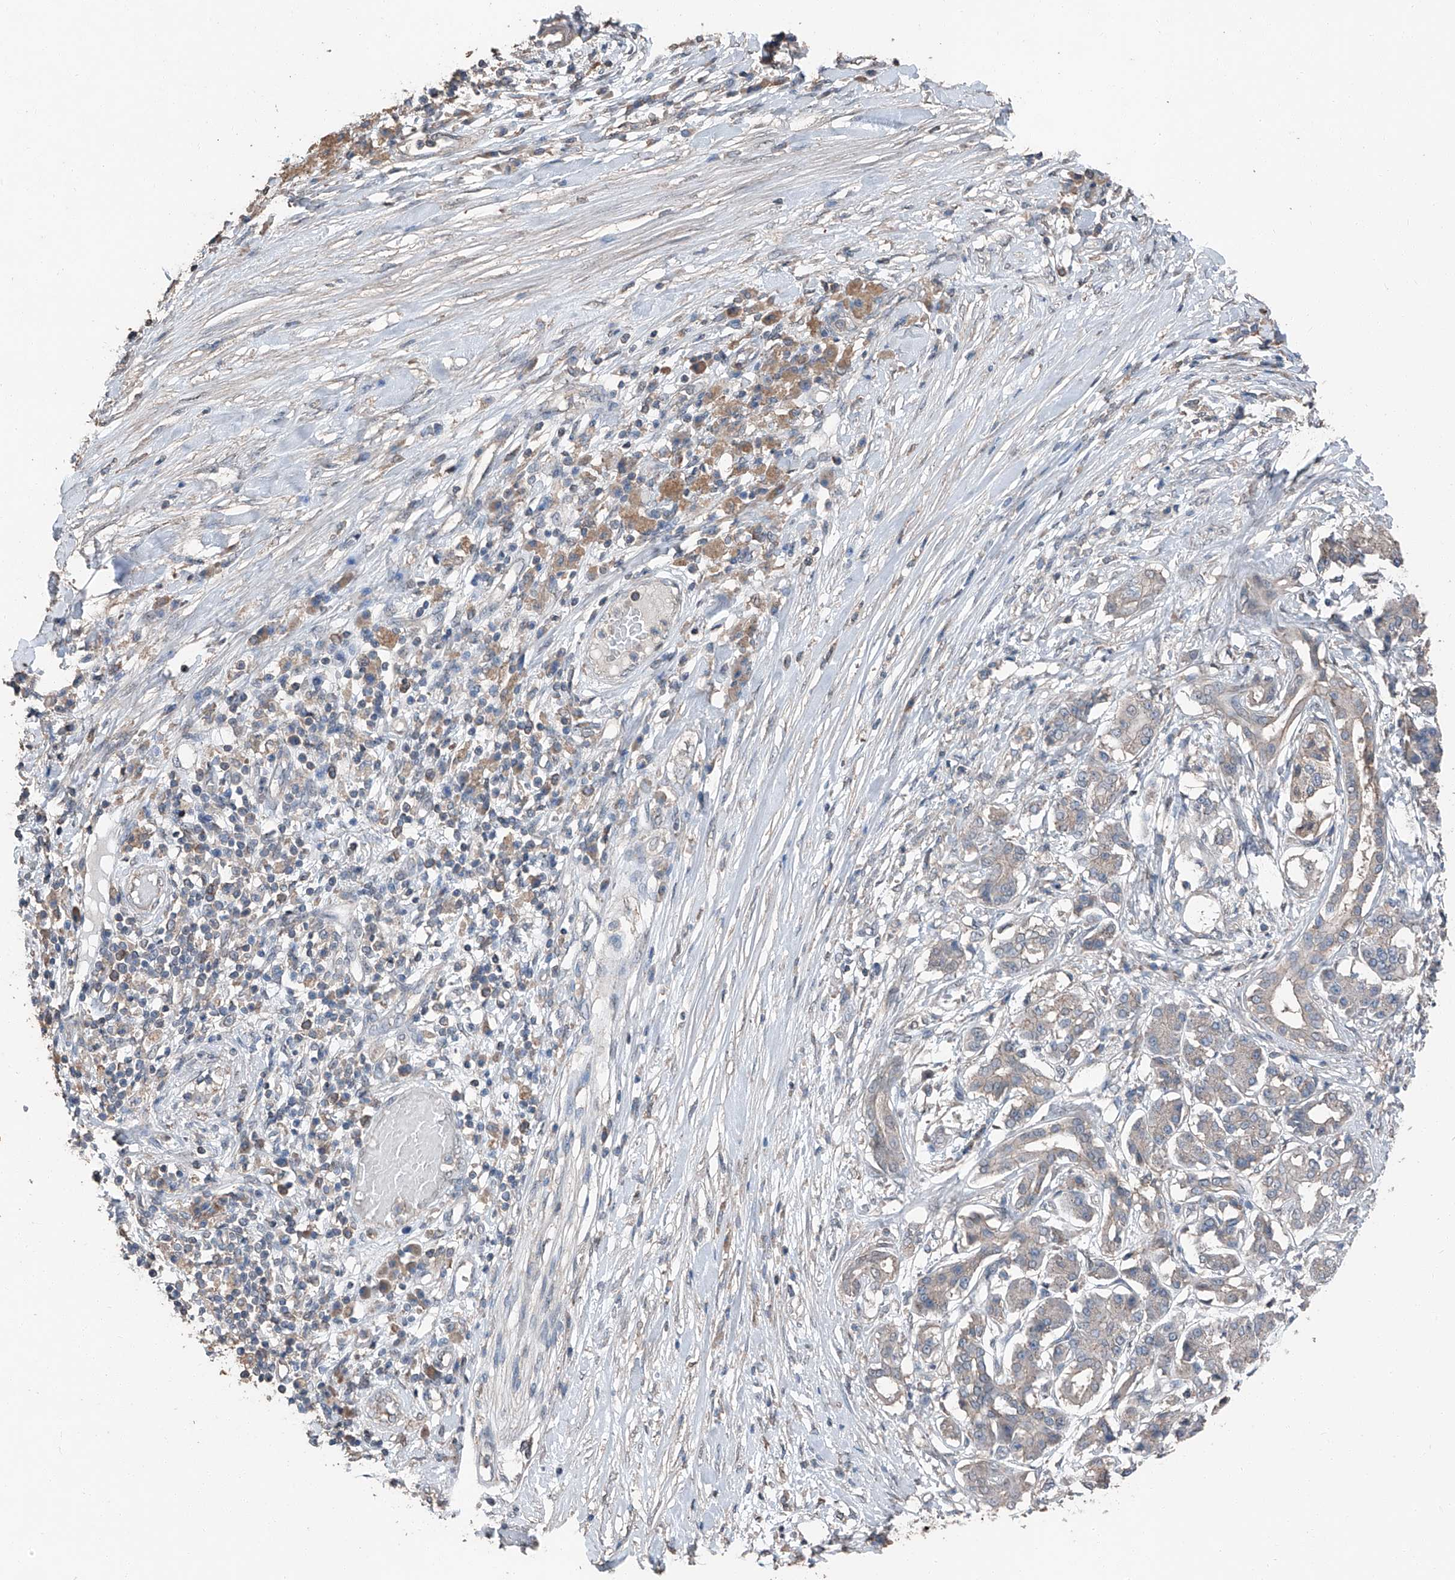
{"staining": {"intensity": "negative", "quantity": "none", "location": "none"}, "tissue": "pancreatic cancer", "cell_type": "Tumor cells", "image_type": "cancer", "snomed": [{"axis": "morphology", "description": "Adenocarcinoma, NOS"}, {"axis": "topography", "description": "Pancreas"}], "caption": "Immunohistochemical staining of human pancreatic adenocarcinoma reveals no significant expression in tumor cells.", "gene": "MAMLD1", "patient": {"sex": "female", "age": 56}}